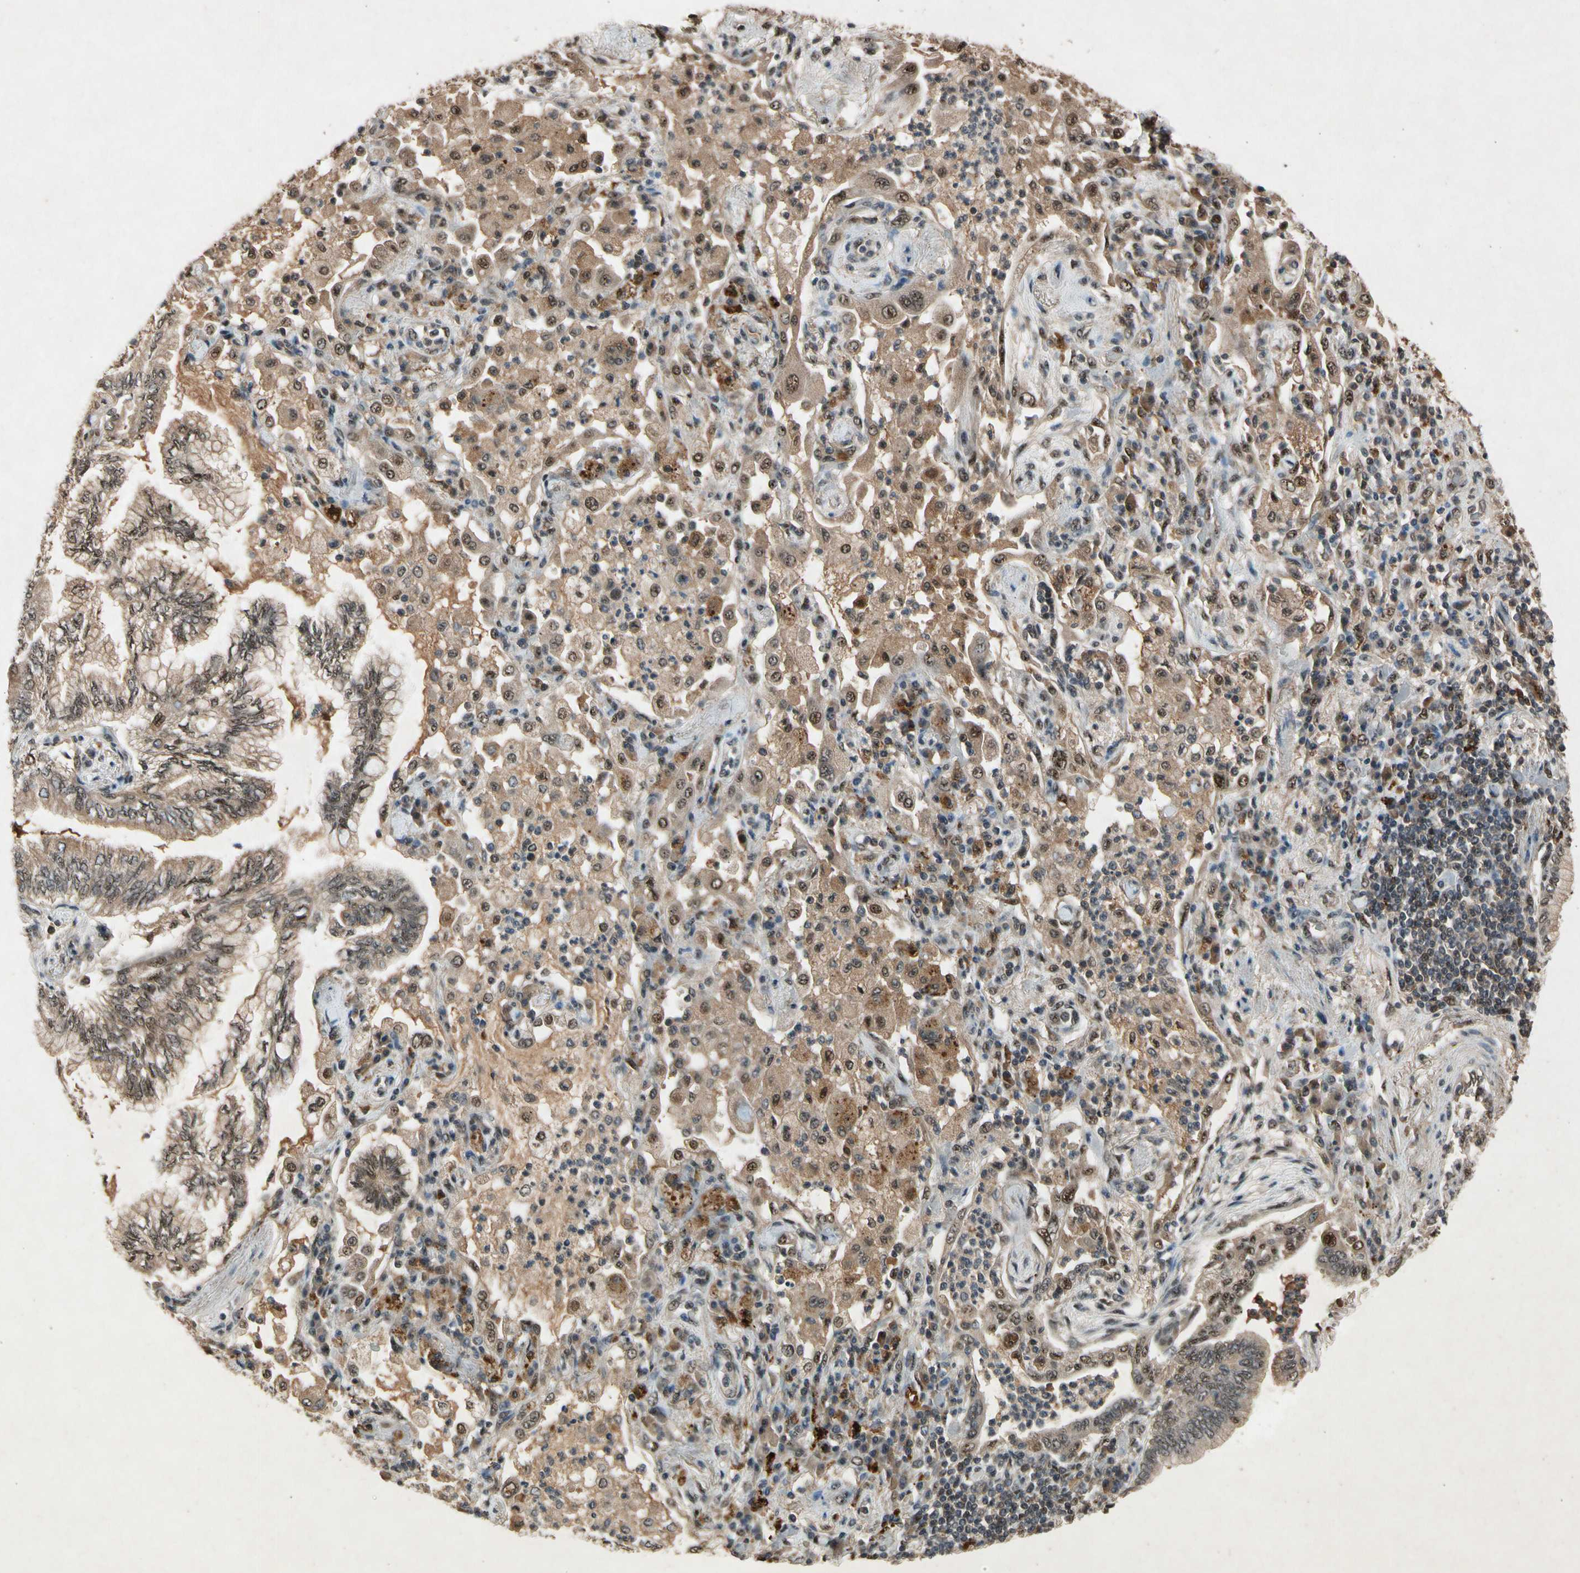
{"staining": {"intensity": "moderate", "quantity": ">75%", "location": "cytoplasmic/membranous,nuclear"}, "tissue": "lung cancer", "cell_type": "Tumor cells", "image_type": "cancer", "snomed": [{"axis": "morphology", "description": "Normal tissue, NOS"}, {"axis": "morphology", "description": "Adenocarcinoma, NOS"}, {"axis": "topography", "description": "Bronchus"}, {"axis": "topography", "description": "Lung"}], "caption": "Tumor cells exhibit moderate cytoplasmic/membranous and nuclear staining in approximately >75% of cells in adenocarcinoma (lung).", "gene": "PML", "patient": {"sex": "female", "age": 70}}